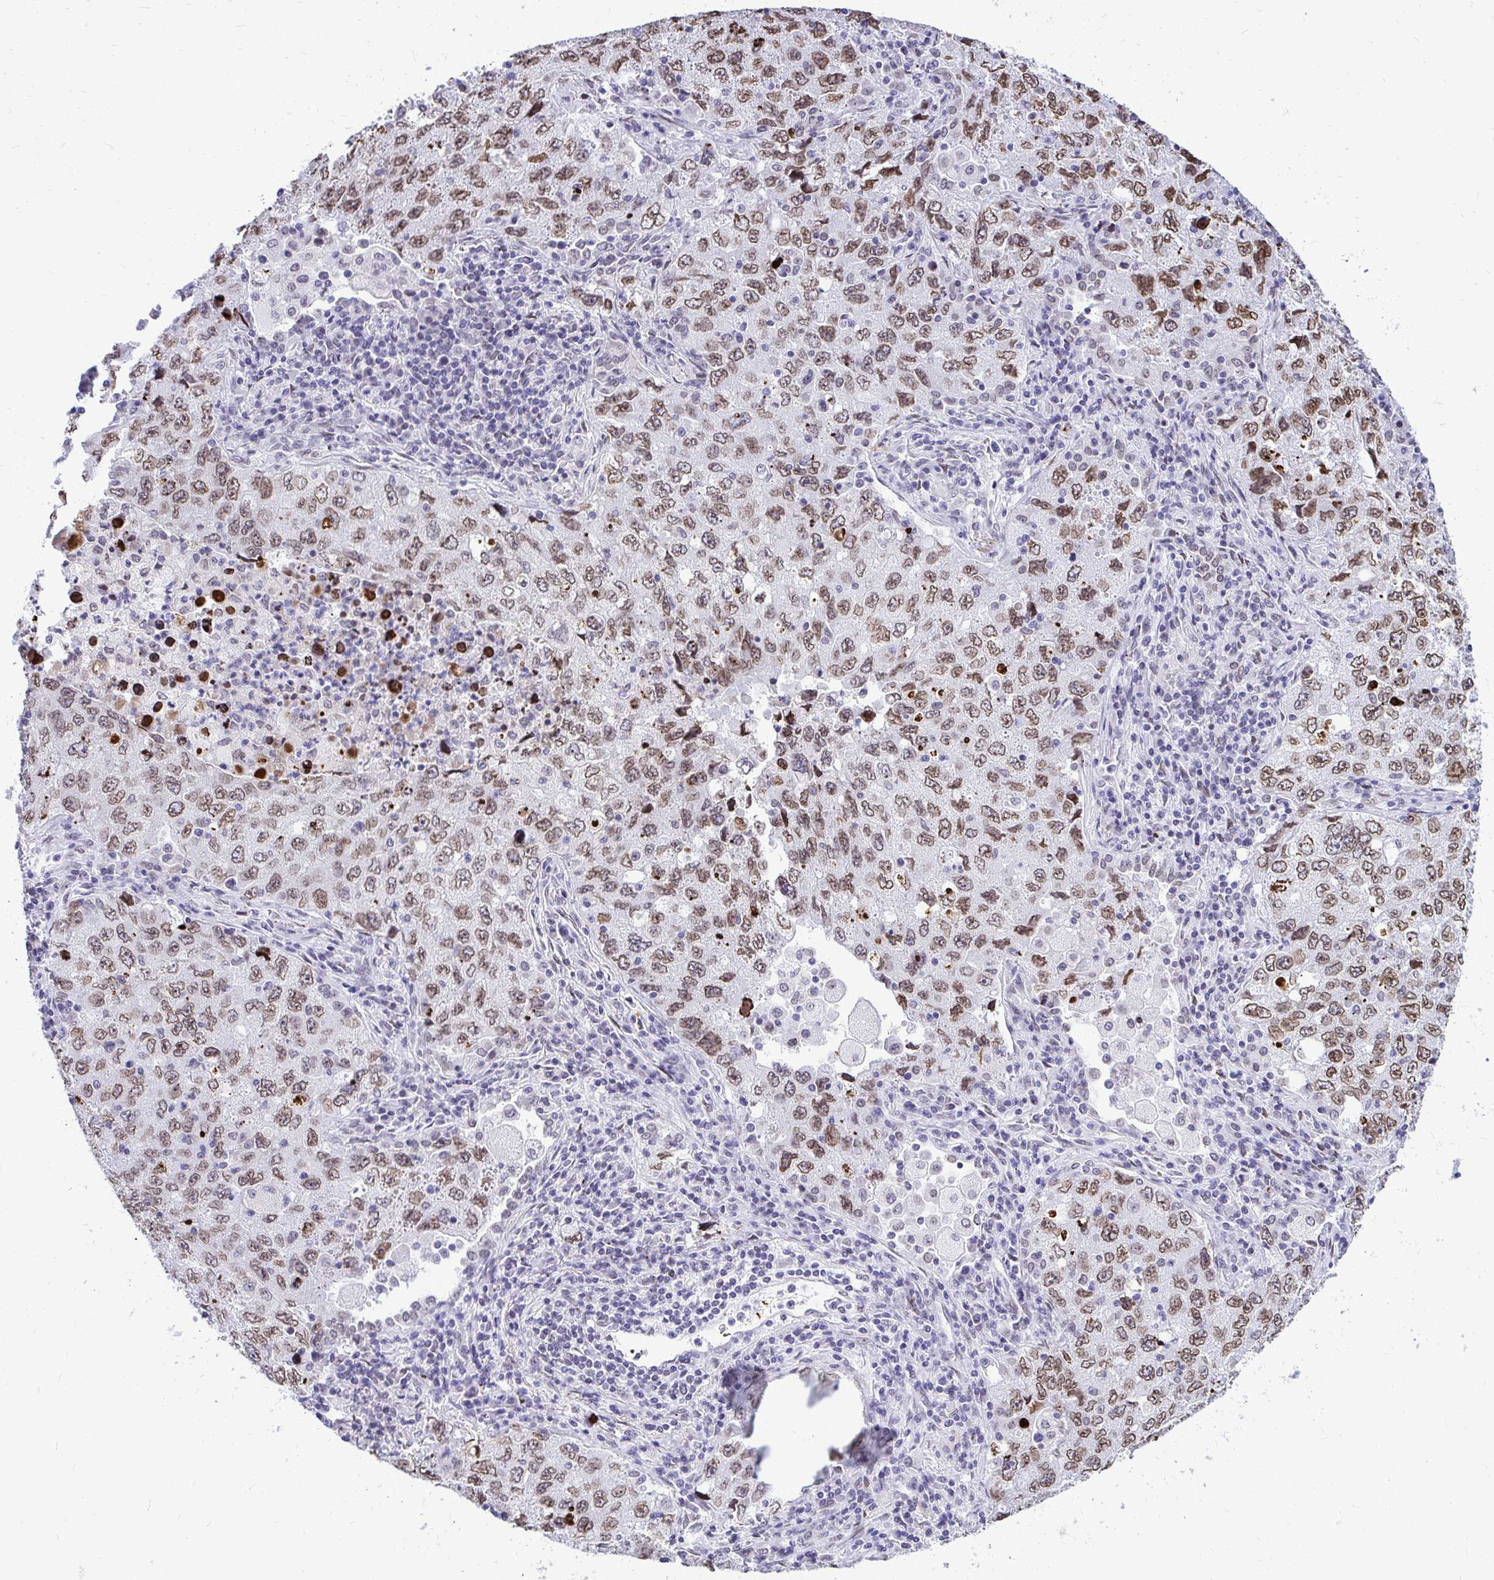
{"staining": {"intensity": "moderate", "quantity": ">75%", "location": "cytoplasmic/membranous,nuclear"}, "tissue": "lung cancer", "cell_type": "Tumor cells", "image_type": "cancer", "snomed": [{"axis": "morphology", "description": "Adenocarcinoma, NOS"}, {"axis": "topography", "description": "Lung"}], "caption": "A micrograph of human adenocarcinoma (lung) stained for a protein exhibits moderate cytoplasmic/membranous and nuclear brown staining in tumor cells.", "gene": "BANF1", "patient": {"sex": "female", "age": 57}}